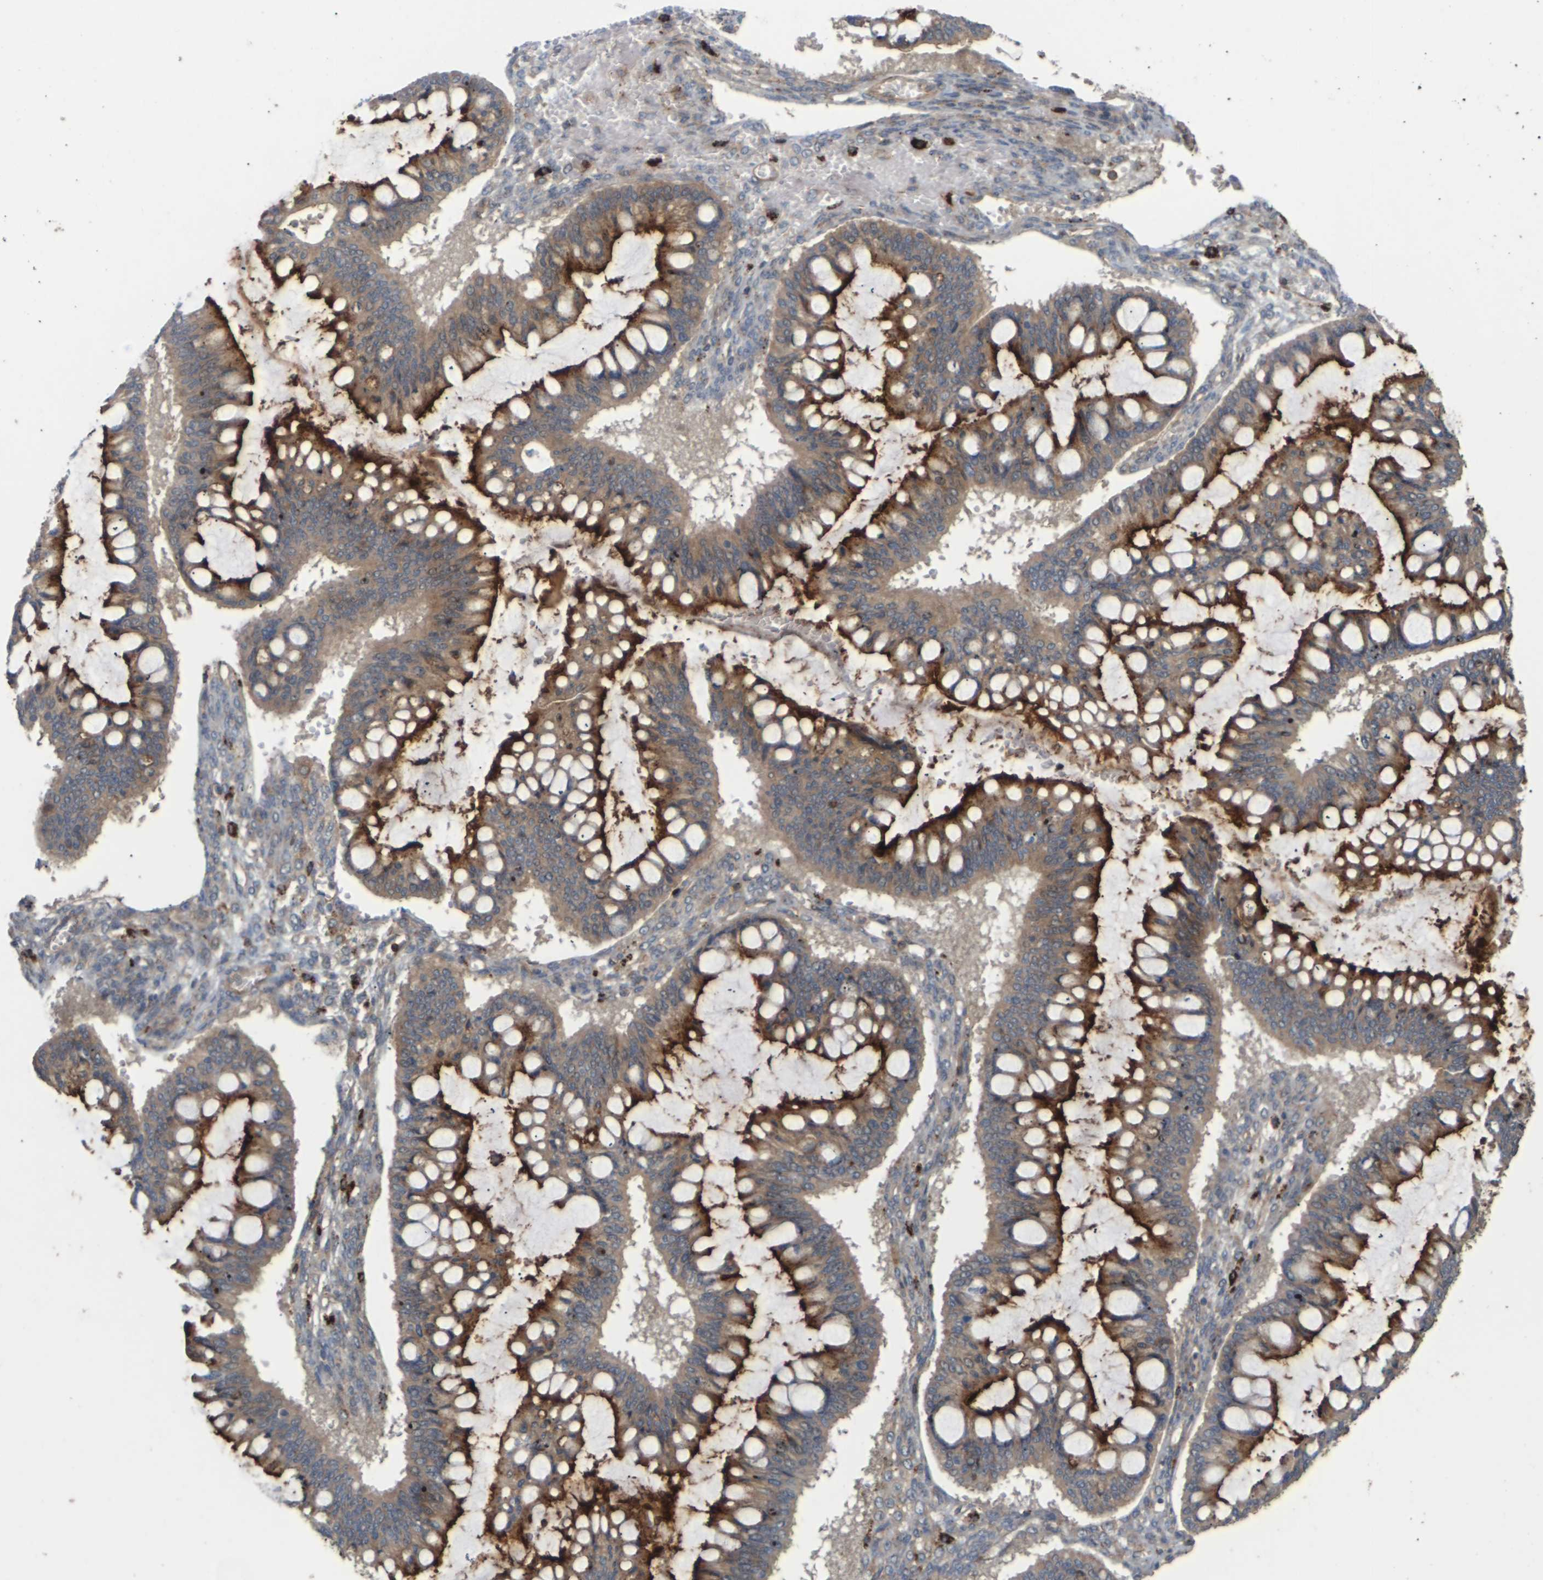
{"staining": {"intensity": "strong", "quantity": ">75%", "location": "cytoplasmic/membranous"}, "tissue": "ovarian cancer", "cell_type": "Tumor cells", "image_type": "cancer", "snomed": [{"axis": "morphology", "description": "Cystadenocarcinoma, mucinous, NOS"}, {"axis": "topography", "description": "Ovary"}], "caption": "About >75% of tumor cells in ovarian mucinous cystadenocarcinoma display strong cytoplasmic/membranous protein staining as visualized by brown immunohistochemical staining.", "gene": "KSR1", "patient": {"sex": "female", "age": 73}}